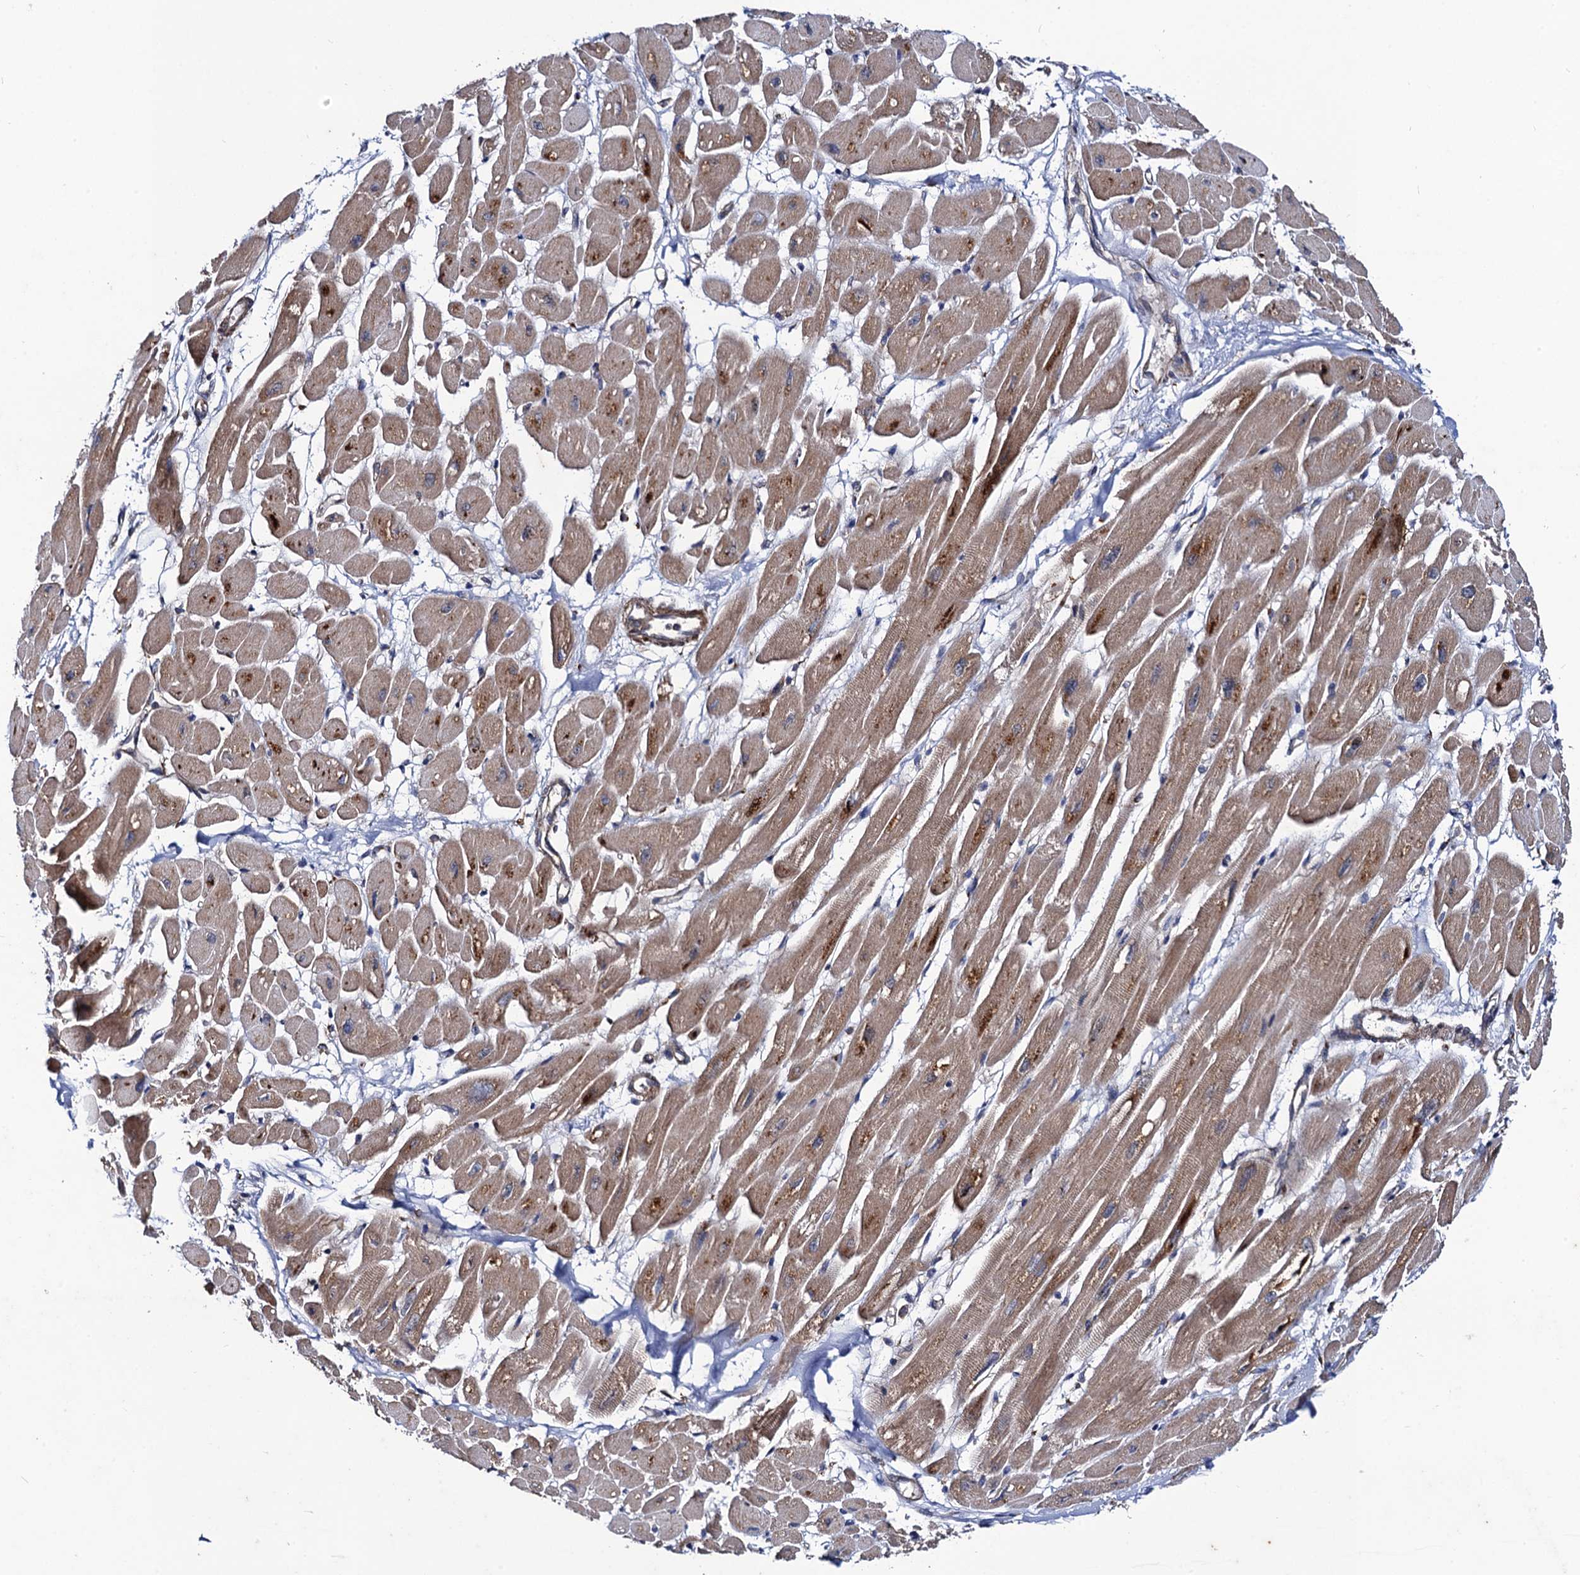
{"staining": {"intensity": "moderate", "quantity": ">75%", "location": "cytoplasmic/membranous"}, "tissue": "heart muscle", "cell_type": "Cardiomyocytes", "image_type": "normal", "snomed": [{"axis": "morphology", "description": "Normal tissue, NOS"}, {"axis": "topography", "description": "Heart"}], "caption": "There is medium levels of moderate cytoplasmic/membranous positivity in cardiomyocytes of normal heart muscle, as demonstrated by immunohistochemical staining (brown color).", "gene": "DYDC1", "patient": {"sex": "female", "age": 54}}